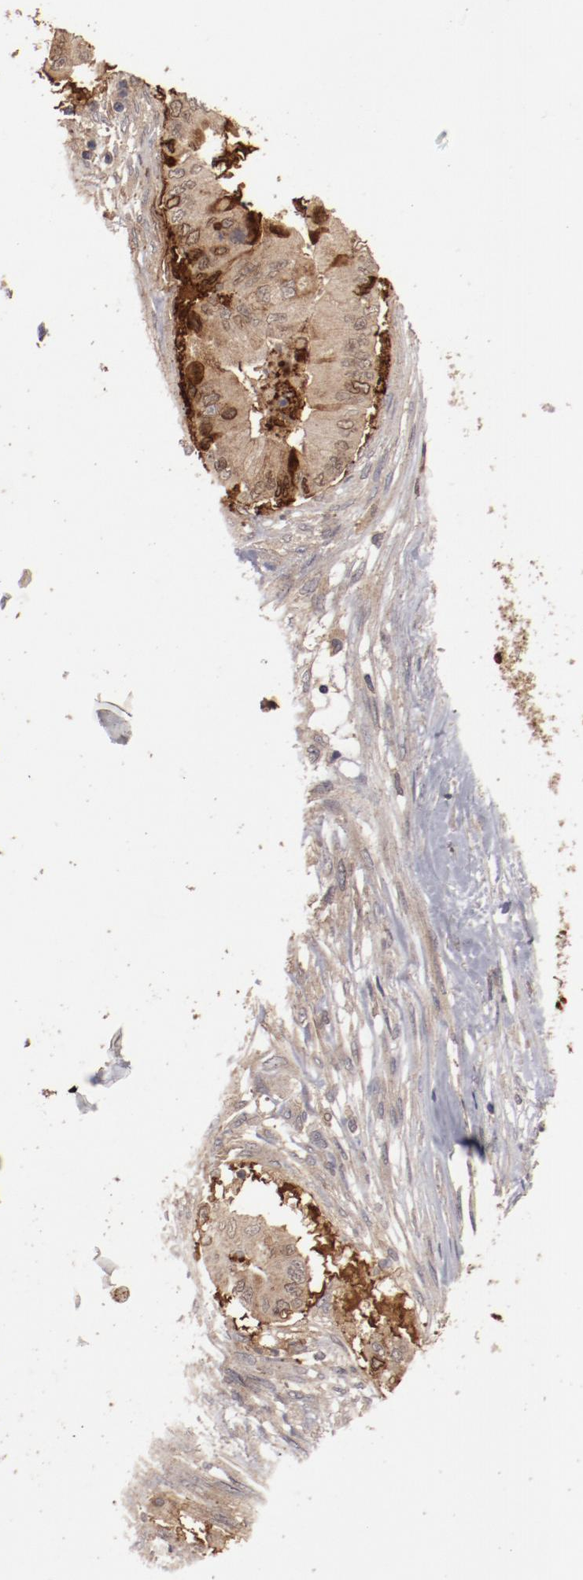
{"staining": {"intensity": "moderate", "quantity": ">75%", "location": "cytoplasmic/membranous"}, "tissue": "pancreatic cancer", "cell_type": "Tumor cells", "image_type": "cancer", "snomed": [{"axis": "morphology", "description": "Adenocarcinoma, NOS"}, {"axis": "topography", "description": "Pancreas"}], "caption": "Brown immunohistochemical staining in human pancreatic cancer reveals moderate cytoplasmic/membranous staining in approximately >75% of tumor cells. (brown staining indicates protein expression, while blue staining denotes nuclei).", "gene": "LRRC75B", "patient": {"sex": "male", "age": 62}}